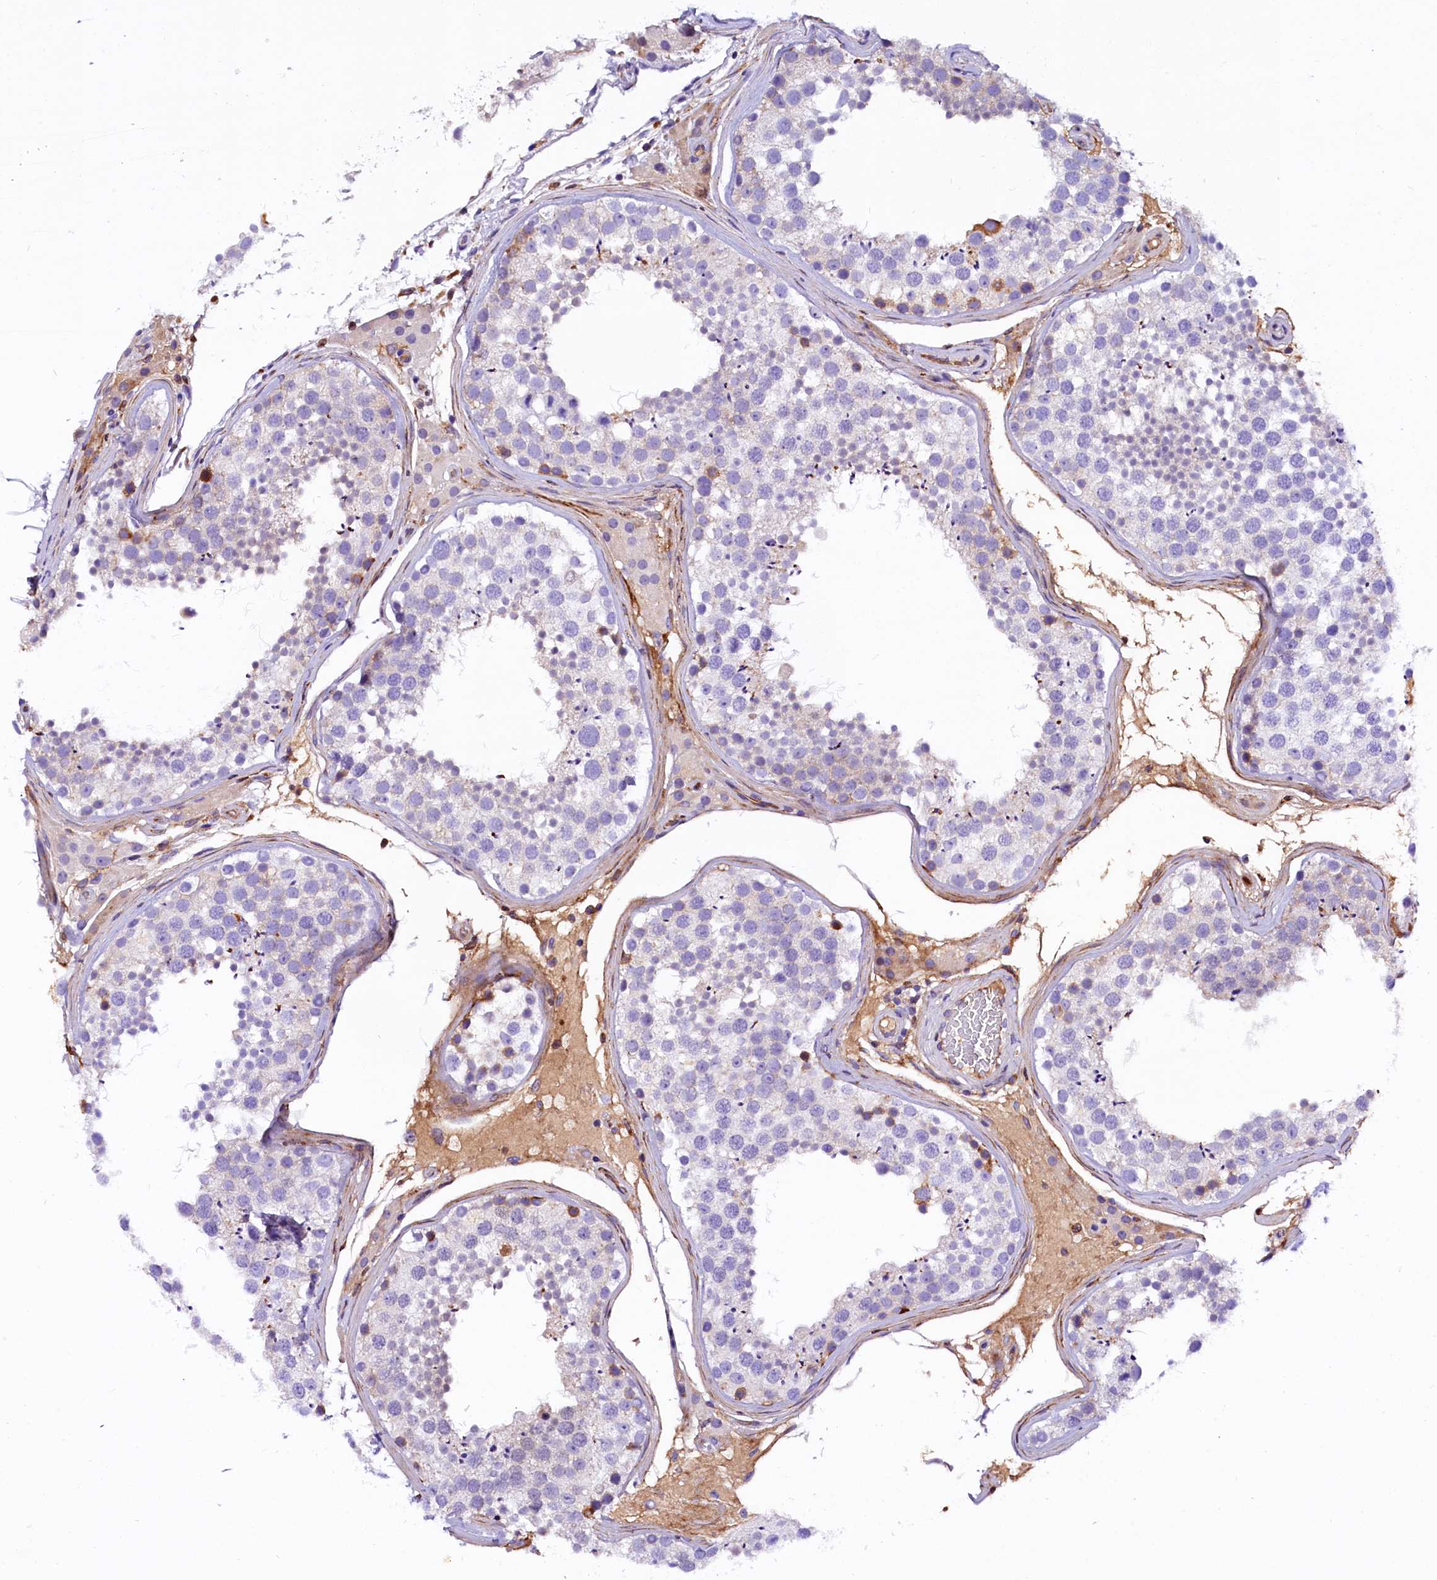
{"staining": {"intensity": "strong", "quantity": "<25%", "location": "cytoplasmic/membranous"}, "tissue": "testis", "cell_type": "Cells in seminiferous ducts", "image_type": "normal", "snomed": [{"axis": "morphology", "description": "Normal tissue, NOS"}, {"axis": "topography", "description": "Testis"}], "caption": "Testis stained for a protein exhibits strong cytoplasmic/membranous positivity in cells in seminiferous ducts. (DAB (3,3'-diaminobenzidine) IHC with brightfield microscopy, high magnification).", "gene": "CMTR2", "patient": {"sex": "male", "age": 46}}